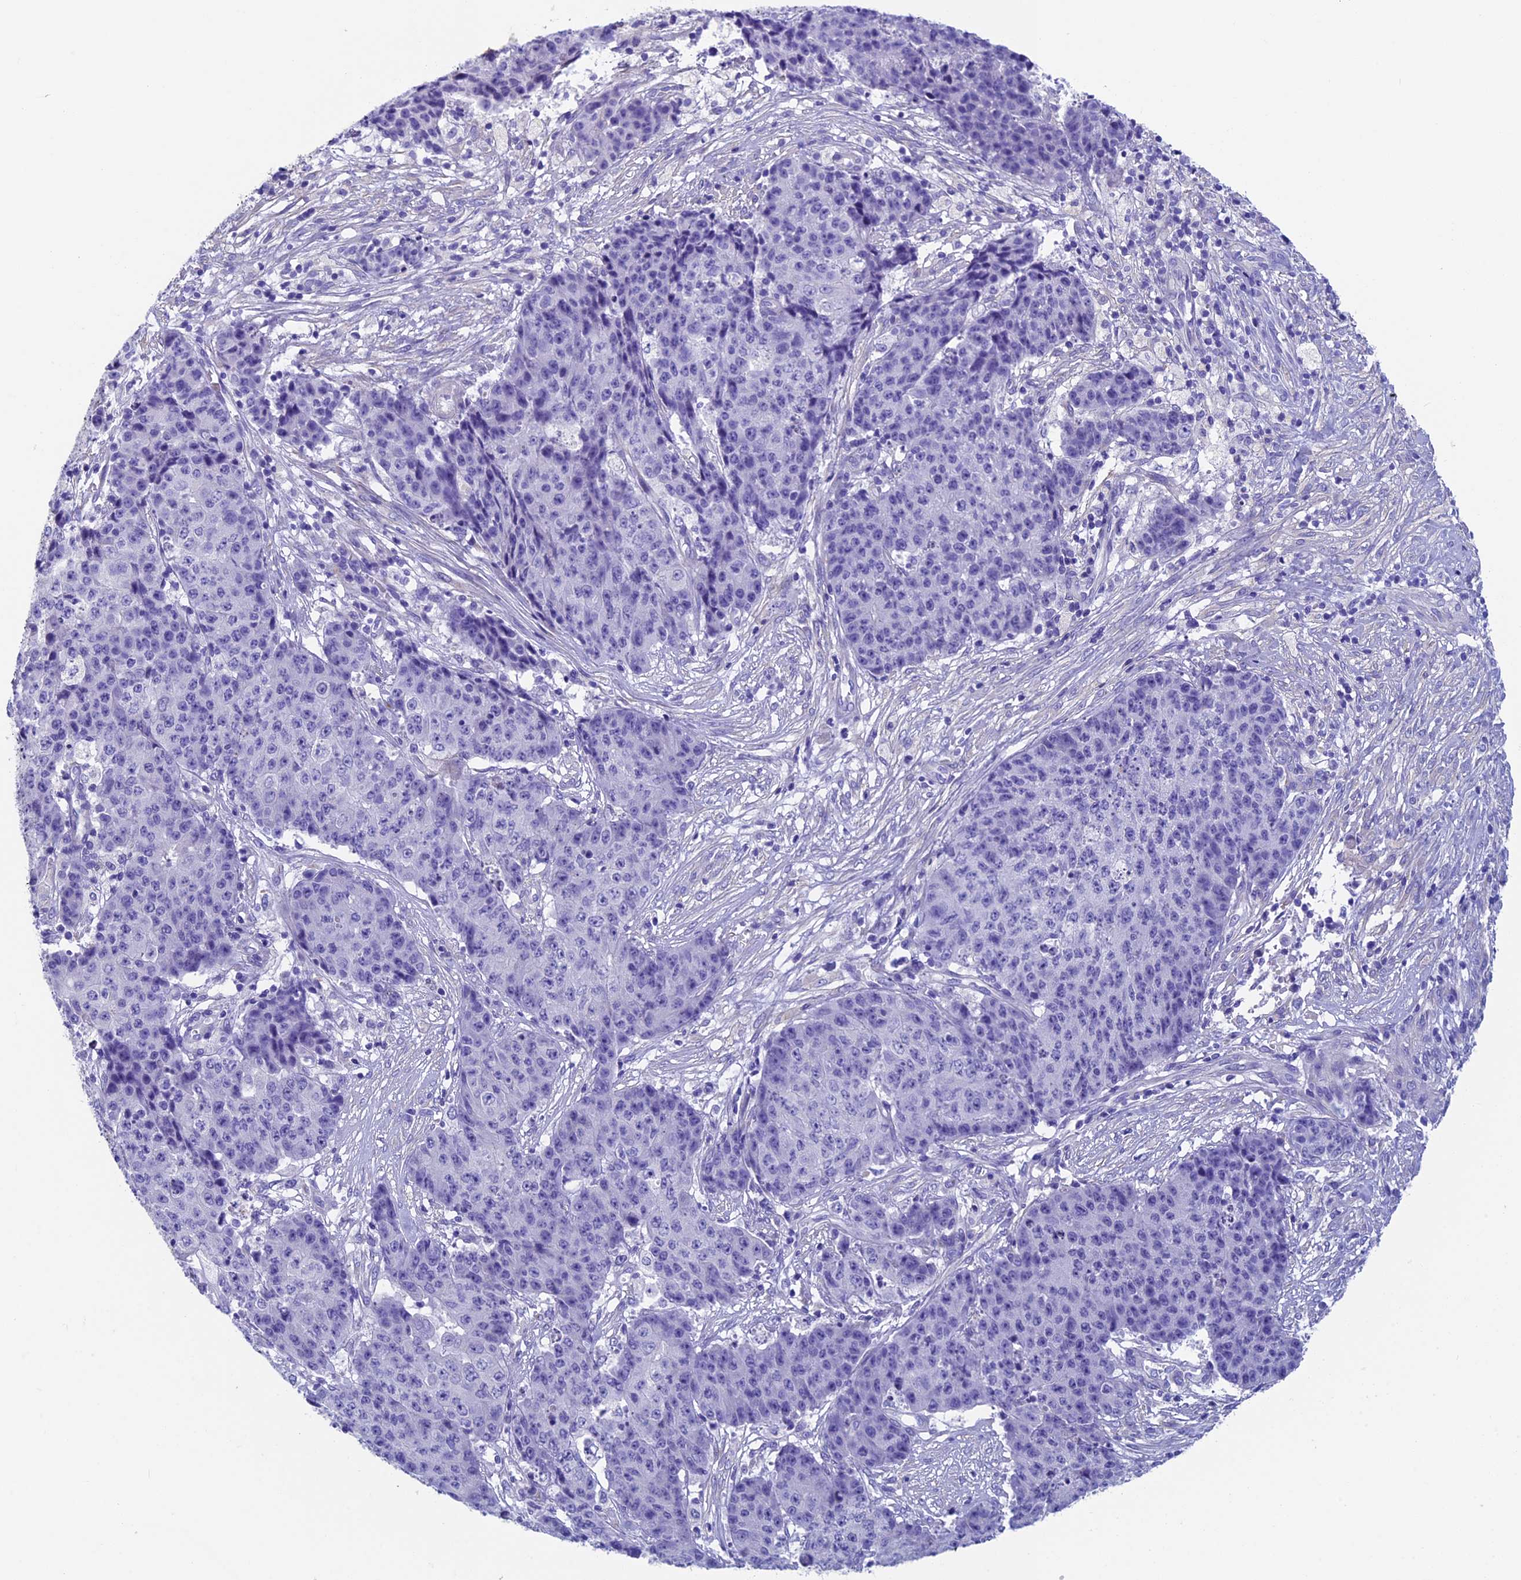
{"staining": {"intensity": "negative", "quantity": "none", "location": "none"}, "tissue": "ovarian cancer", "cell_type": "Tumor cells", "image_type": "cancer", "snomed": [{"axis": "morphology", "description": "Carcinoma, endometroid"}, {"axis": "topography", "description": "Ovary"}], "caption": "DAB immunohistochemical staining of human ovarian cancer (endometroid carcinoma) reveals no significant staining in tumor cells.", "gene": "ADH7", "patient": {"sex": "female", "age": 42}}